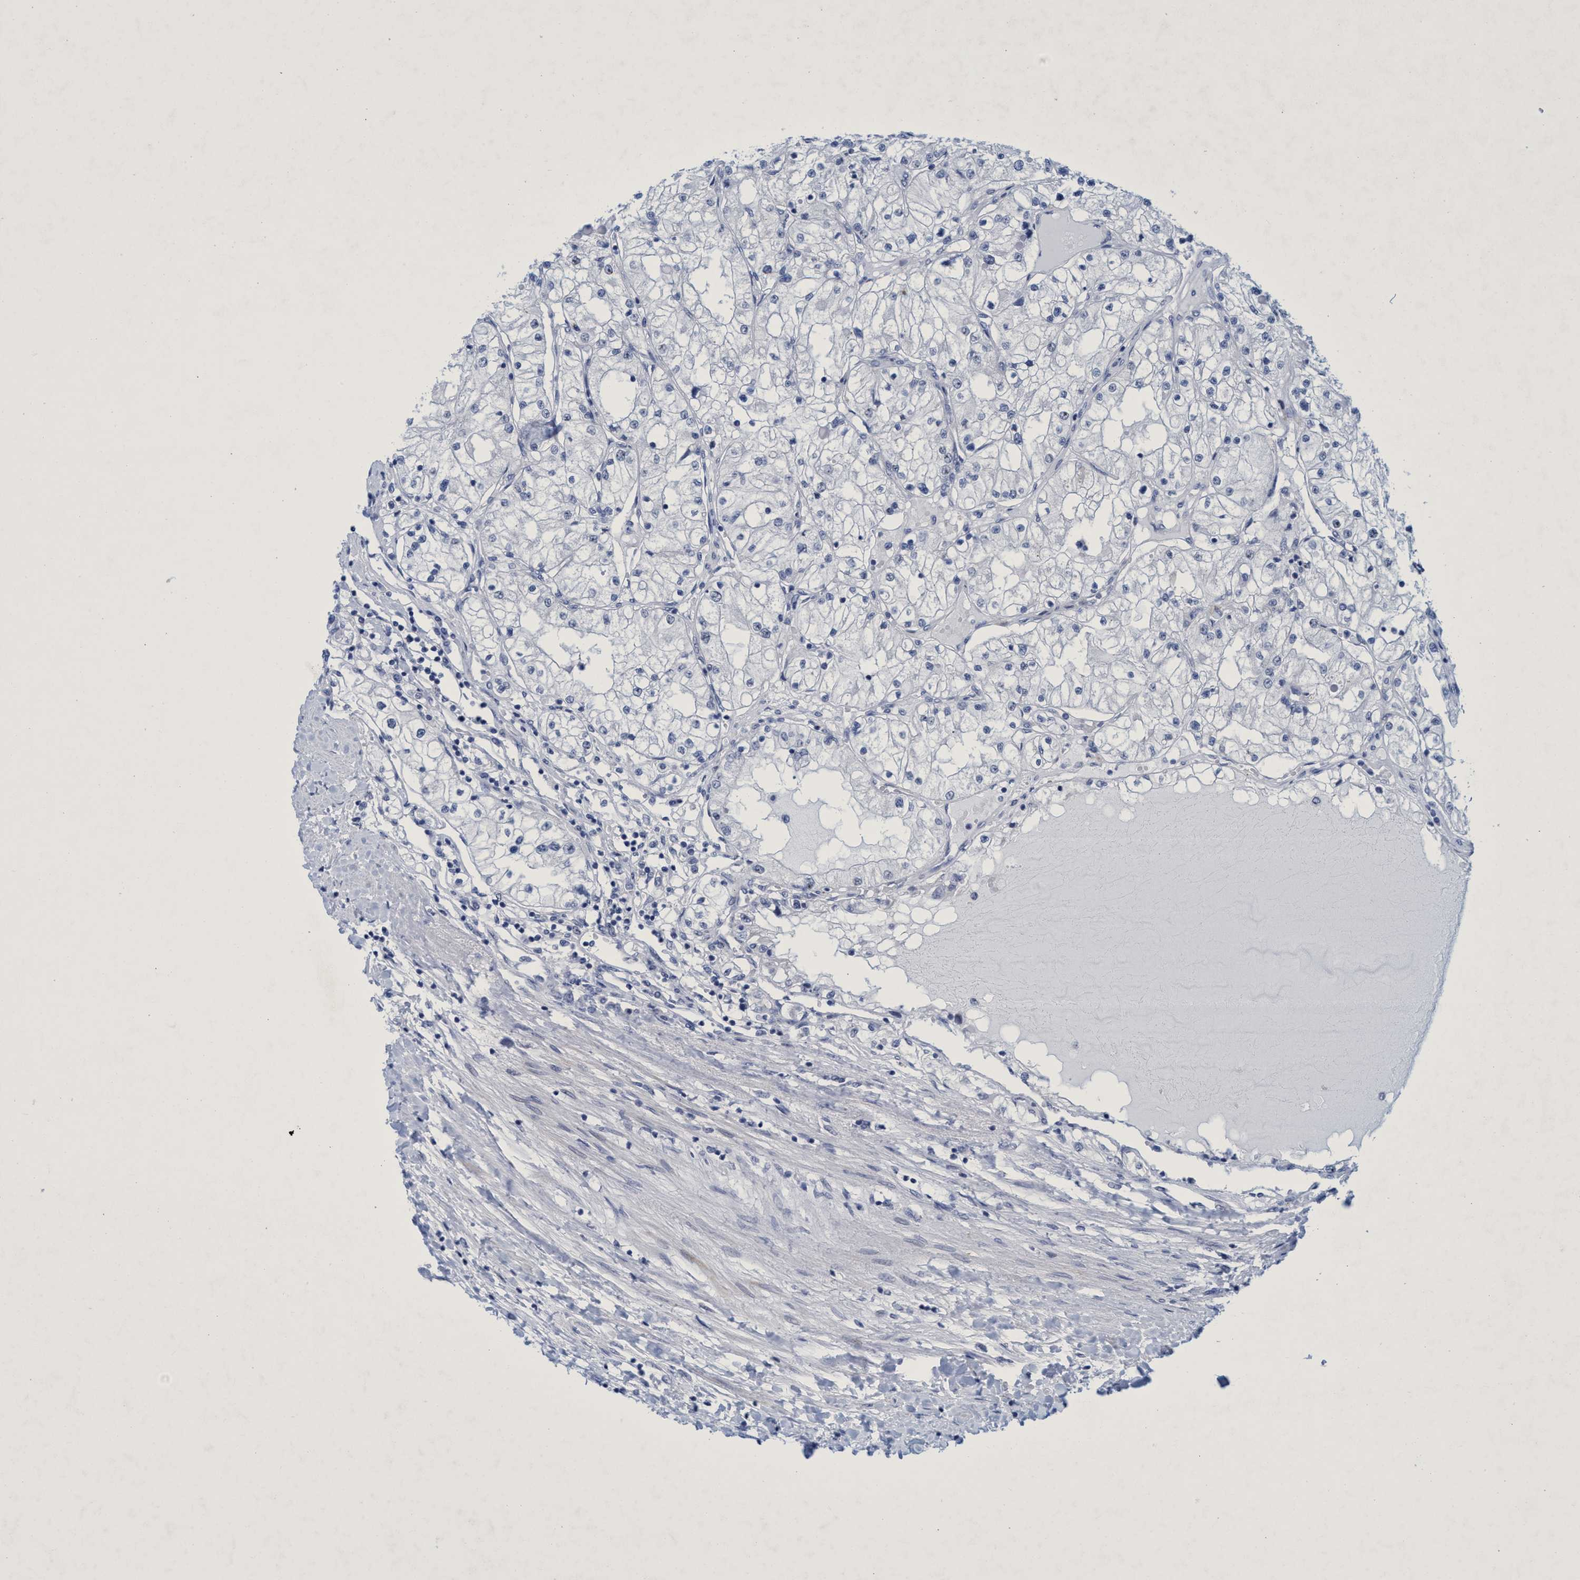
{"staining": {"intensity": "negative", "quantity": "none", "location": "none"}, "tissue": "renal cancer", "cell_type": "Tumor cells", "image_type": "cancer", "snomed": [{"axis": "morphology", "description": "Adenocarcinoma, NOS"}, {"axis": "topography", "description": "Kidney"}], "caption": "Immunohistochemistry (IHC) micrograph of neoplastic tissue: renal cancer stained with DAB (3,3'-diaminobenzidine) shows no significant protein staining in tumor cells.", "gene": "R3HCC1", "patient": {"sex": "male", "age": 68}}